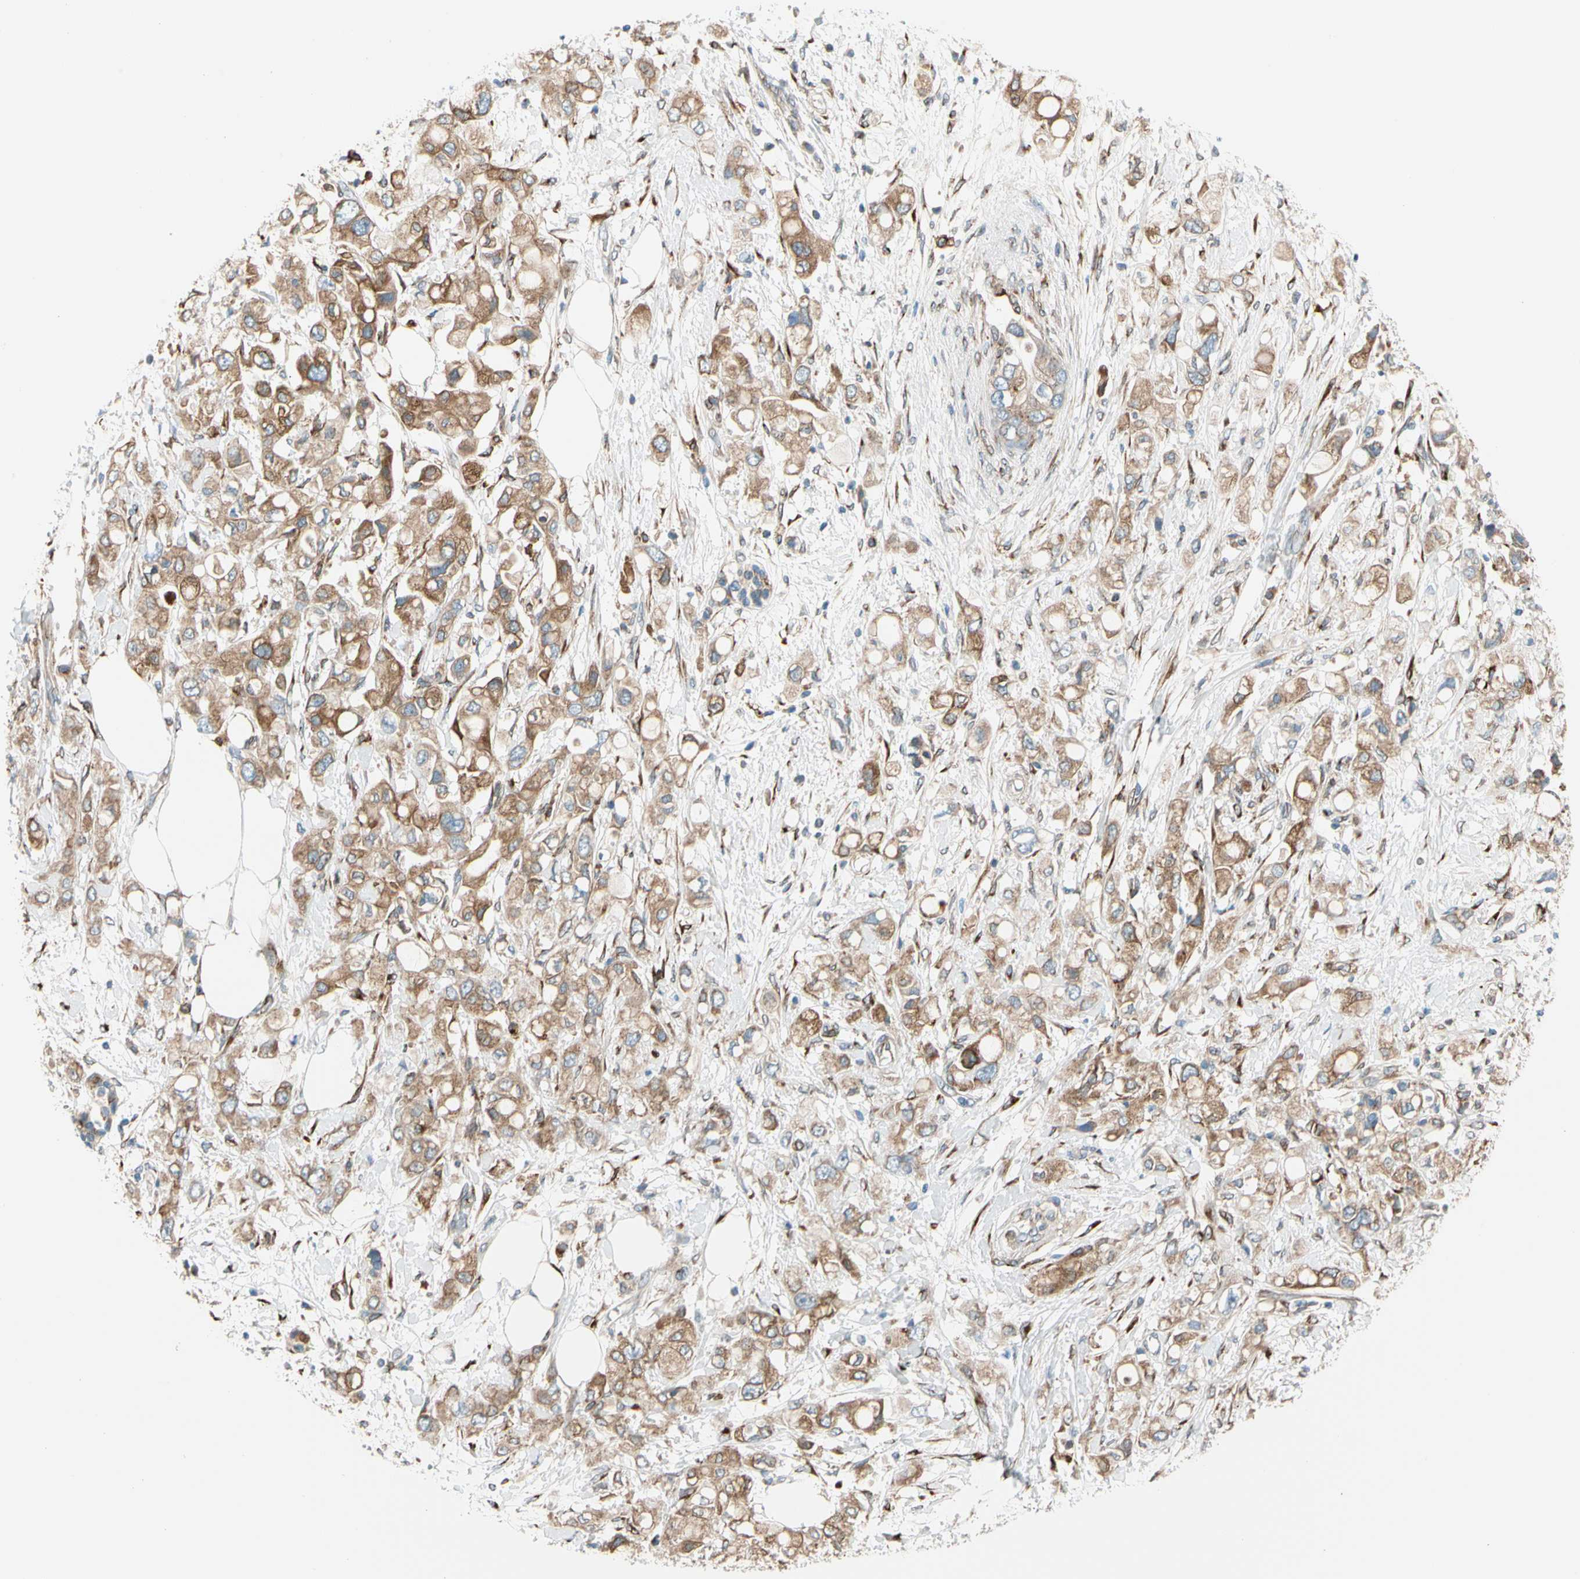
{"staining": {"intensity": "moderate", "quantity": ">75%", "location": "cytoplasmic/membranous"}, "tissue": "pancreatic cancer", "cell_type": "Tumor cells", "image_type": "cancer", "snomed": [{"axis": "morphology", "description": "Adenocarcinoma, NOS"}, {"axis": "topography", "description": "Pancreas"}], "caption": "Immunohistochemical staining of human adenocarcinoma (pancreatic) reveals medium levels of moderate cytoplasmic/membranous staining in about >75% of tumor cells.", "gene": "NUCB1", "patient": {"sex": "female", "age": 56}}